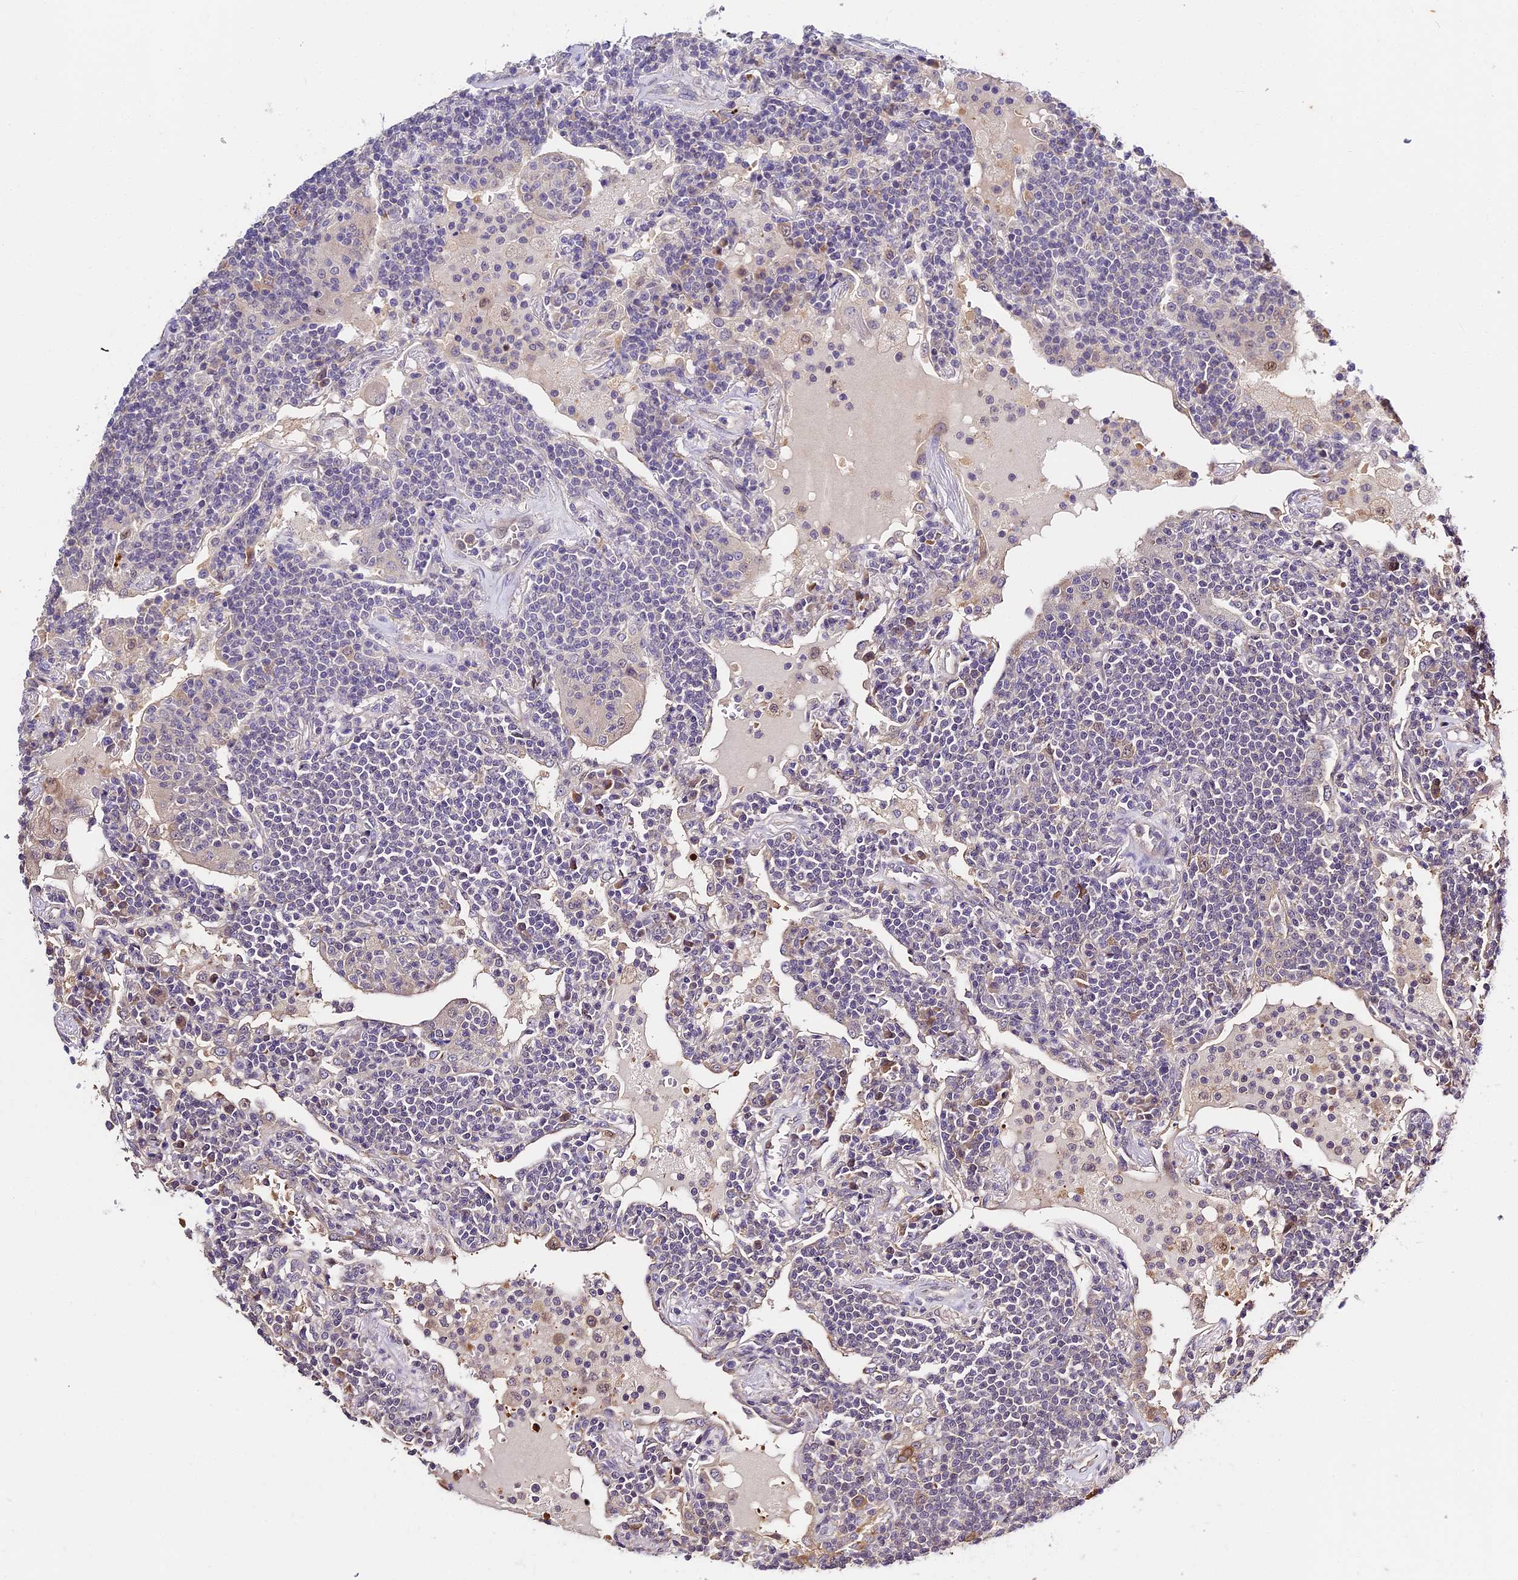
{"staining": {"intensity": "negative", "quantity": "none", "location": "none"}, "tissue": "lymphoma", "cell_type": "Tumor cells", "image_type": "cancer", "snomed": [{"axis": "morphology", "description": "Malignant lymphoma, non-Hodgkin's type, Low grade"}, {"axis": "topography", "description": "Lung"}], "caption": "Immunohistochemistry (IHC) micrograph of human malignant lymphoma, non-Hodgkin's type (low-grade) stained for a protein (brown), which reveals no positivity in tumor cells.", "gene": "BSCL2", "patient": {"sex": "female", "age": 71}}